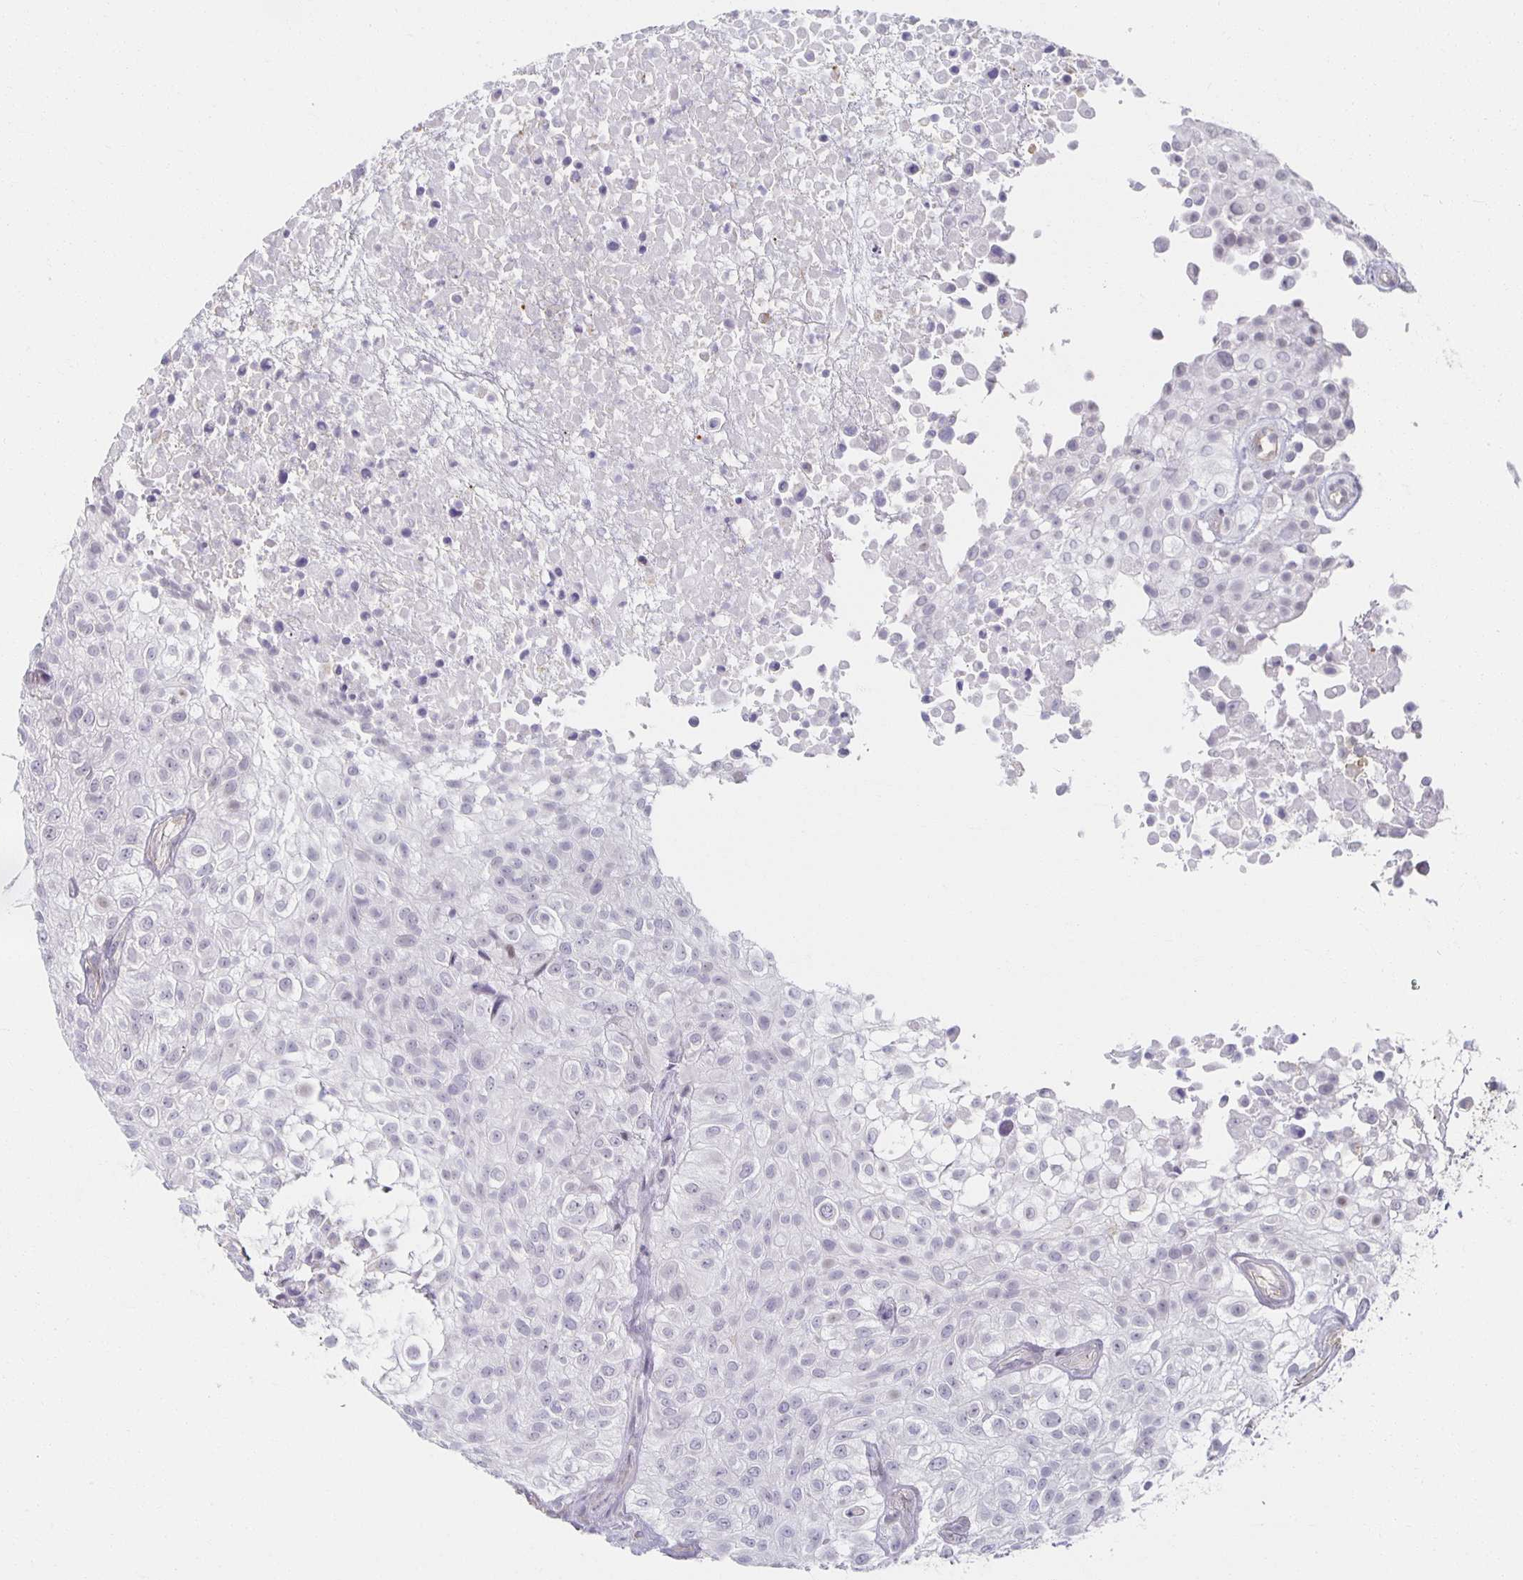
{"staining": {"intensity": "negative", "quantity": "none", "location": "none"}, "tissue": "urothelial cancer", "cell_type": "Tumor cells", "image_type": "cancer", "snomed": [{"axis": "morphology", "description": "Urothelial carcinoma, High grade"}, {"axis": "topography", "description": "Urinary bladder"}], "caption": "An image of human urothelial carcinoma (high-grade) is negative for staining in tumor cells.", "gene": "ZNF692", "patient": {"sex": "male", "age": 56}}